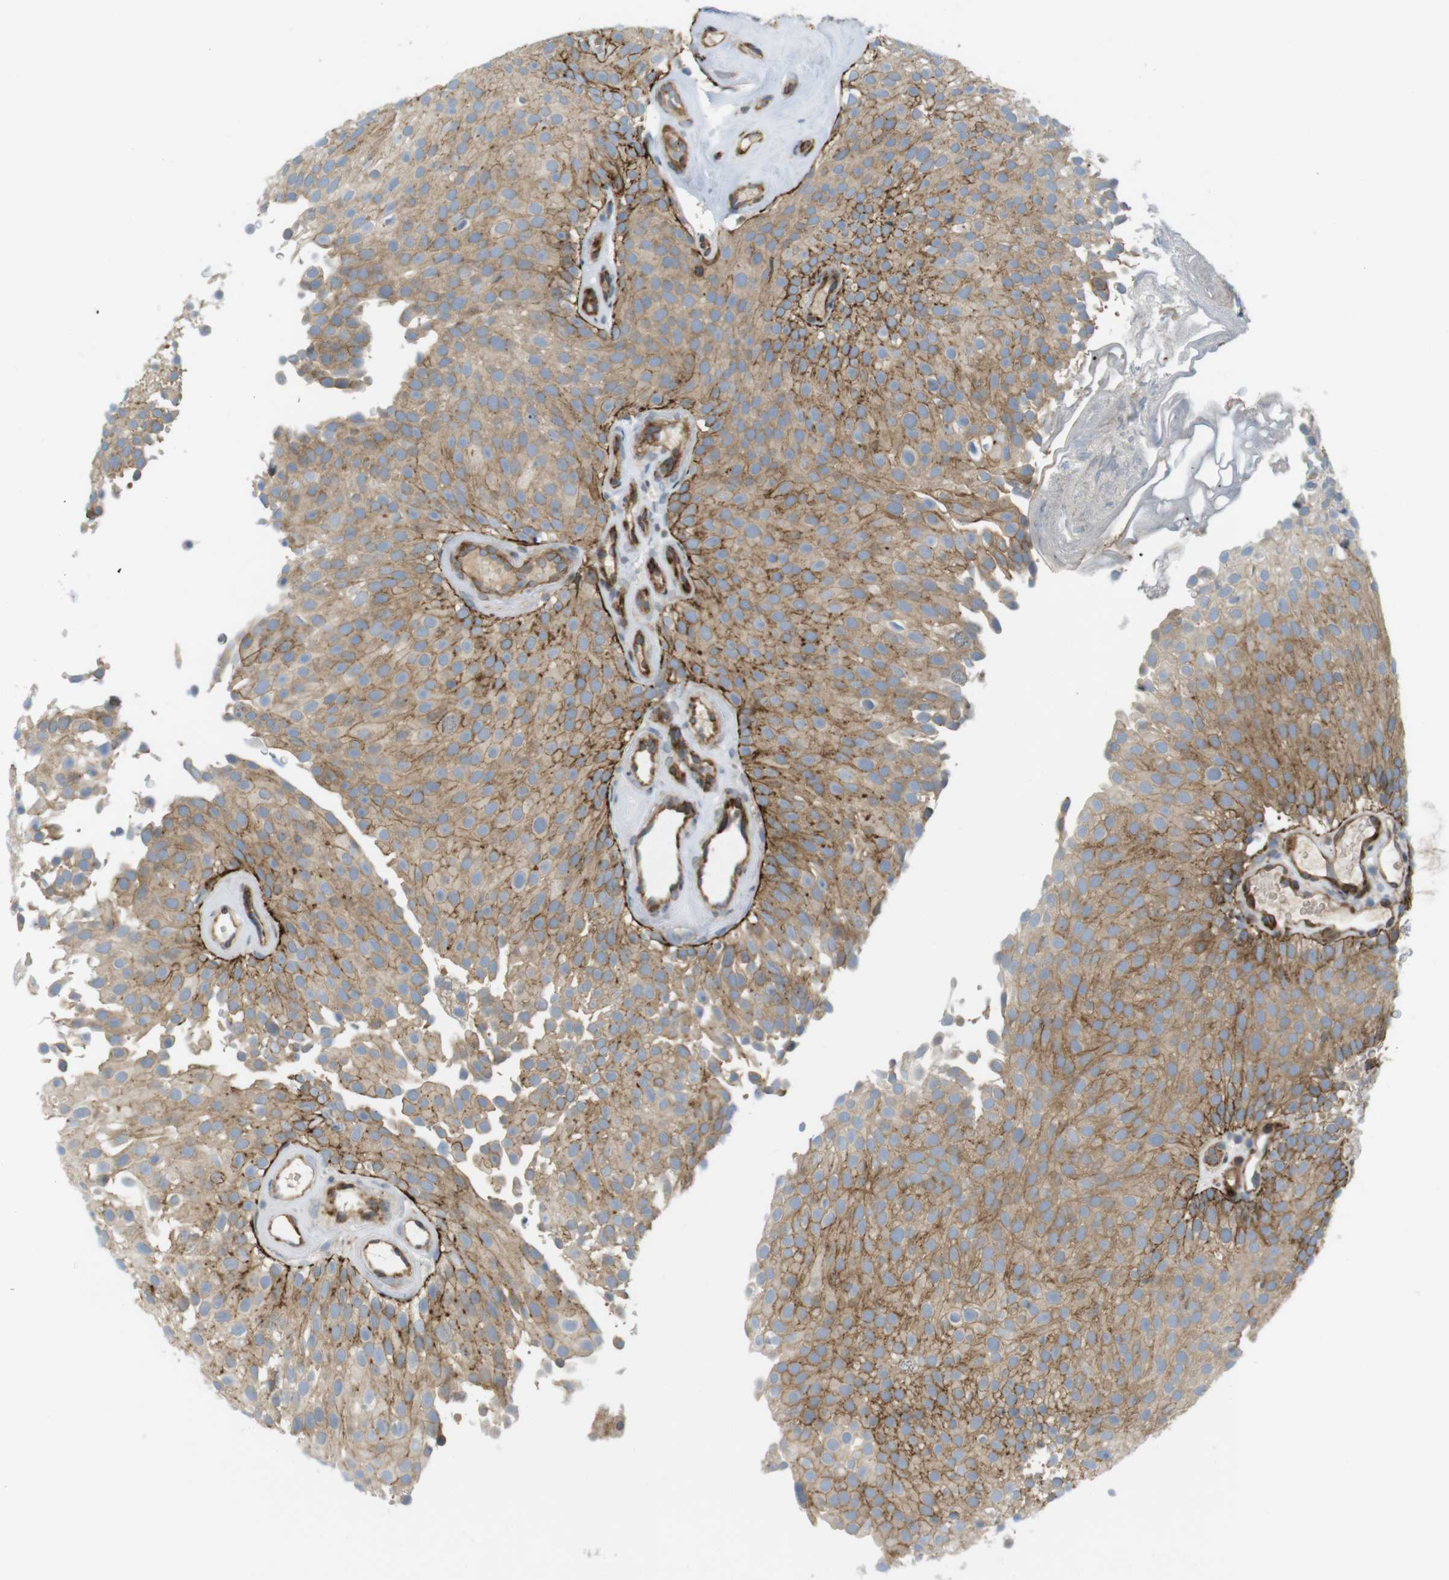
{"staining": {"intensity": "moderate", "quantity": ">75%", "location": "cytoplasmic/membranous"}, "tissue": "urothelial cancer", "cell_type": "Tumor cells", "image_type": "cancer", "snomed": [{"axis": "morphology", "description": "Urothelial carcinoma, Low grade"}, {"axis": "topography", "description": "Urinary bladder"}], "caption": "Immunohistochemistry staining of urothelial cancer, which reveals medium levels of moderate cytoplasmic/membranous staining in about >75% of tumor cells indicating moderate cytoplasmic/membranous protein staining. The staining was performed using DAB (brown) for protein detection and nuclei were counterstained in hematoxylin (blue).", "gene": "GJC3", "patient": {"sex": "male", "age": 78}}